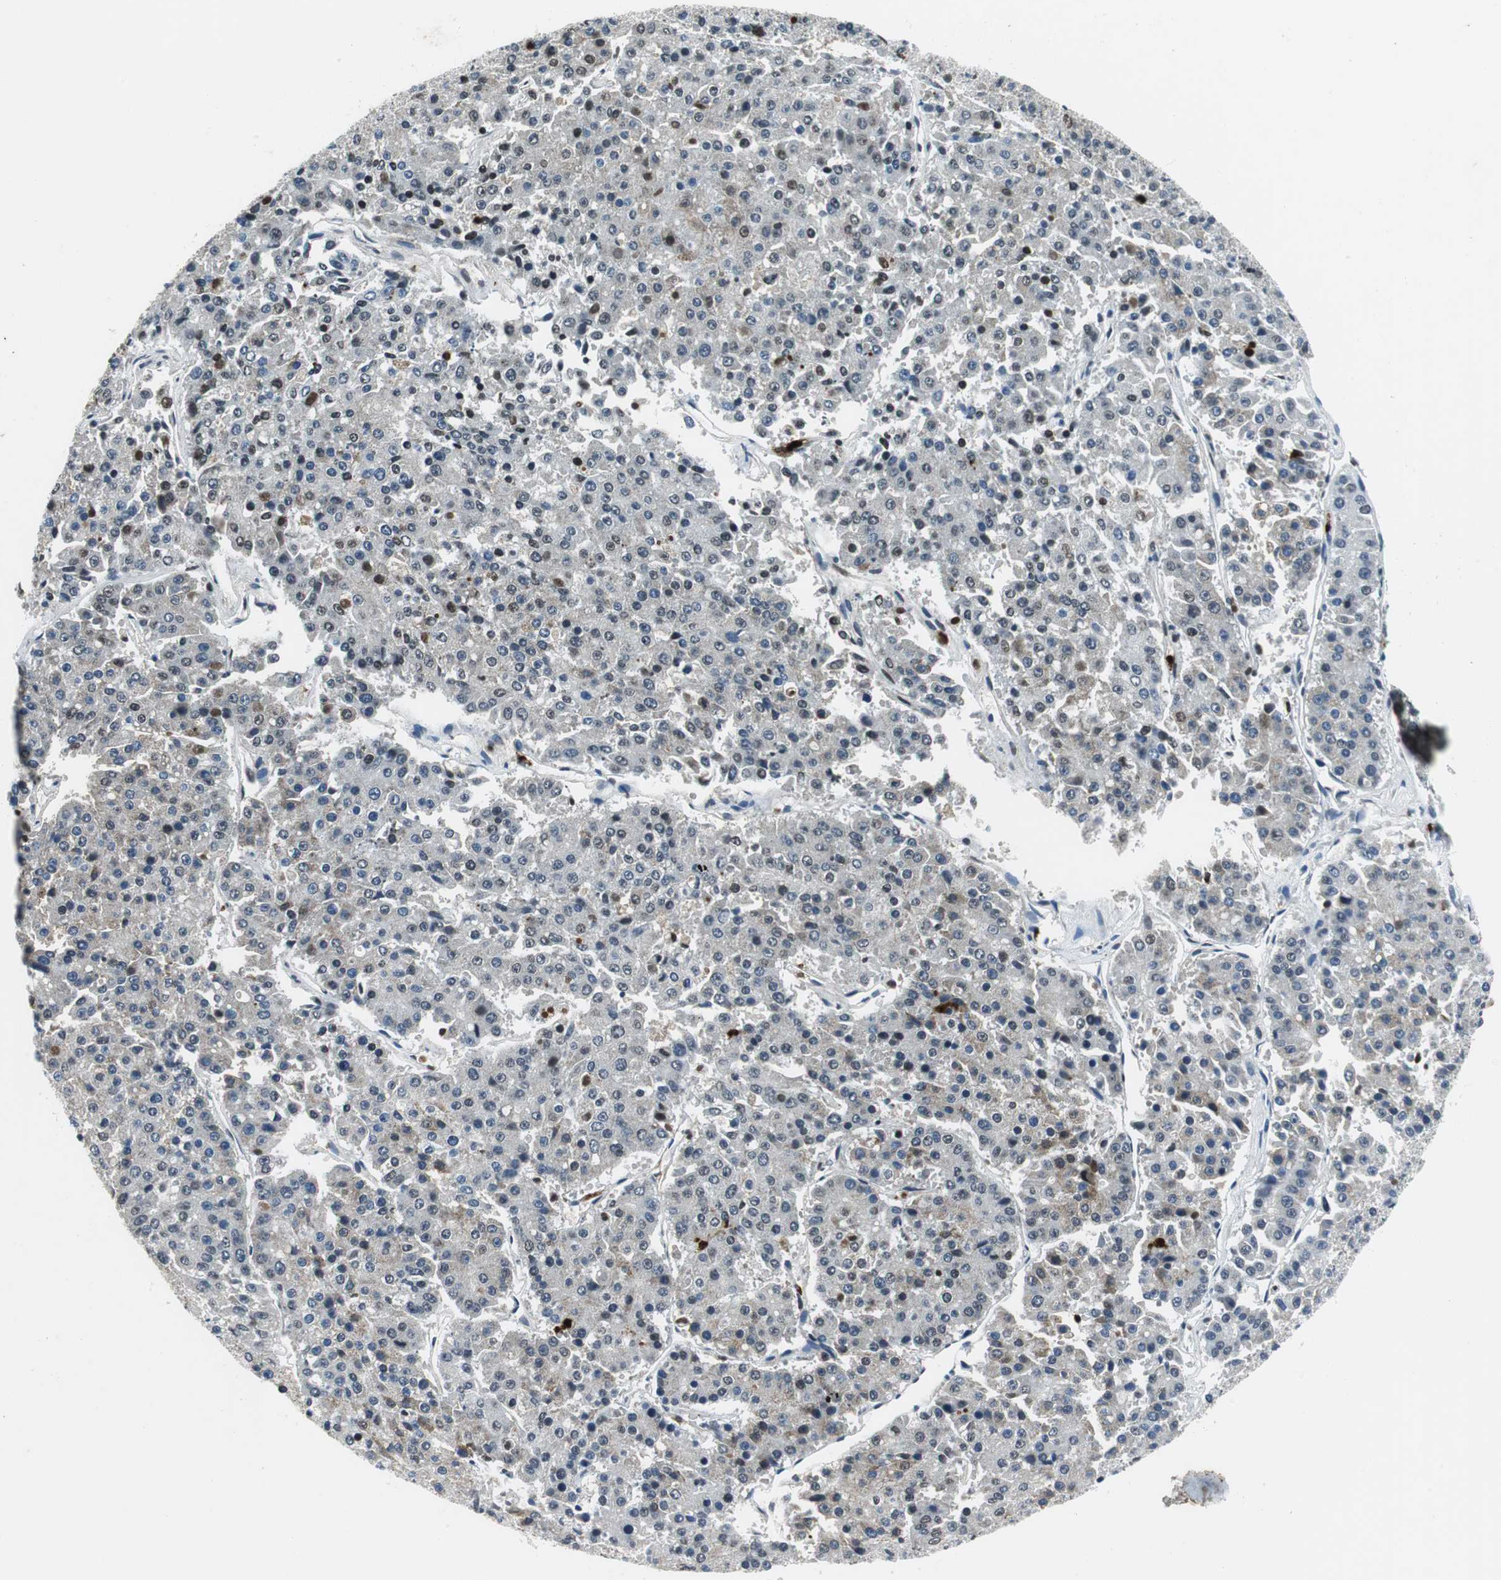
{"staining": {"intensity": "weak", "quantity": "<25%", "location": "nuclear"}, "tissue": "pancreatic cancer", "cell_type": "Tumor cells", "image_type": "cancer", "snomed": [{"axis": "morphology", "description": "Adenocarcinoma, NOS"}, {"axis": "topography", "description": "Pancreas"}], "caption": "High magnification brightfield microscopy of adenocarcinoma (pancreatic) stained with DAB (brown) and counterstained with hematoxylin (blue): tumor cells show no significant positivity.", "gene": "ORM1", "patient": {"sex": "male", "age": 50}}